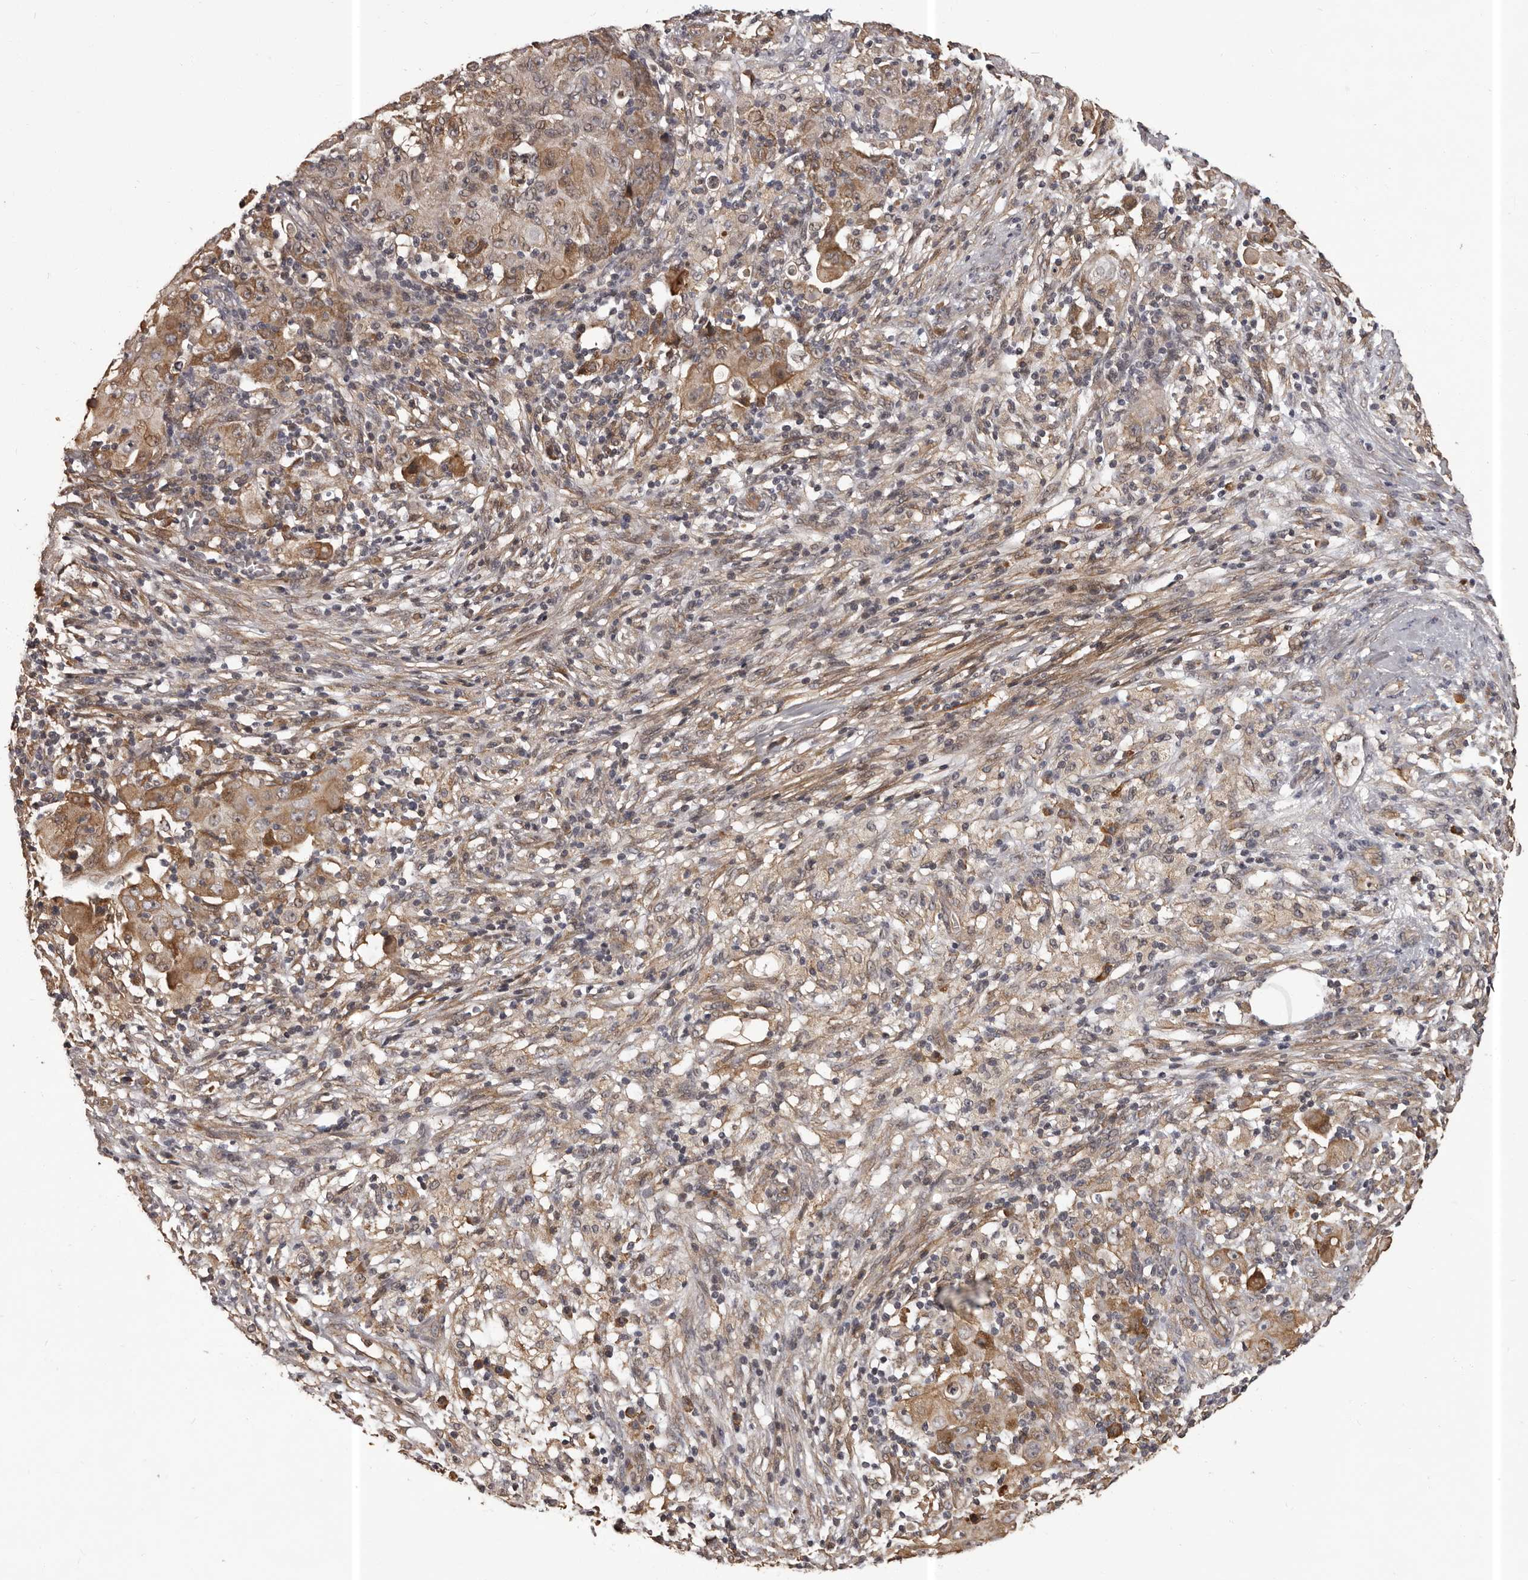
{"staining": {"intensity": "moderate", "quantity": "<25%", "location": "cytoplasmic/membranous"}, "tissue": "ovarian cancer", "cell_type": "Tumor cells", "image_type": "cancer", "snomed": [{"axis": "morphology", "description": "Carcinoma, endometroid"}, {"axis": "topography", "description": "Ovary"}], "caption": "Protein analysis of ovarian cancer tissue exhibits moderate cytoplasmic/membranous positivity in about <25% of tumor cells.", "gene": "SLITRK6", "patient": {"sex": "female", "age": 42}}